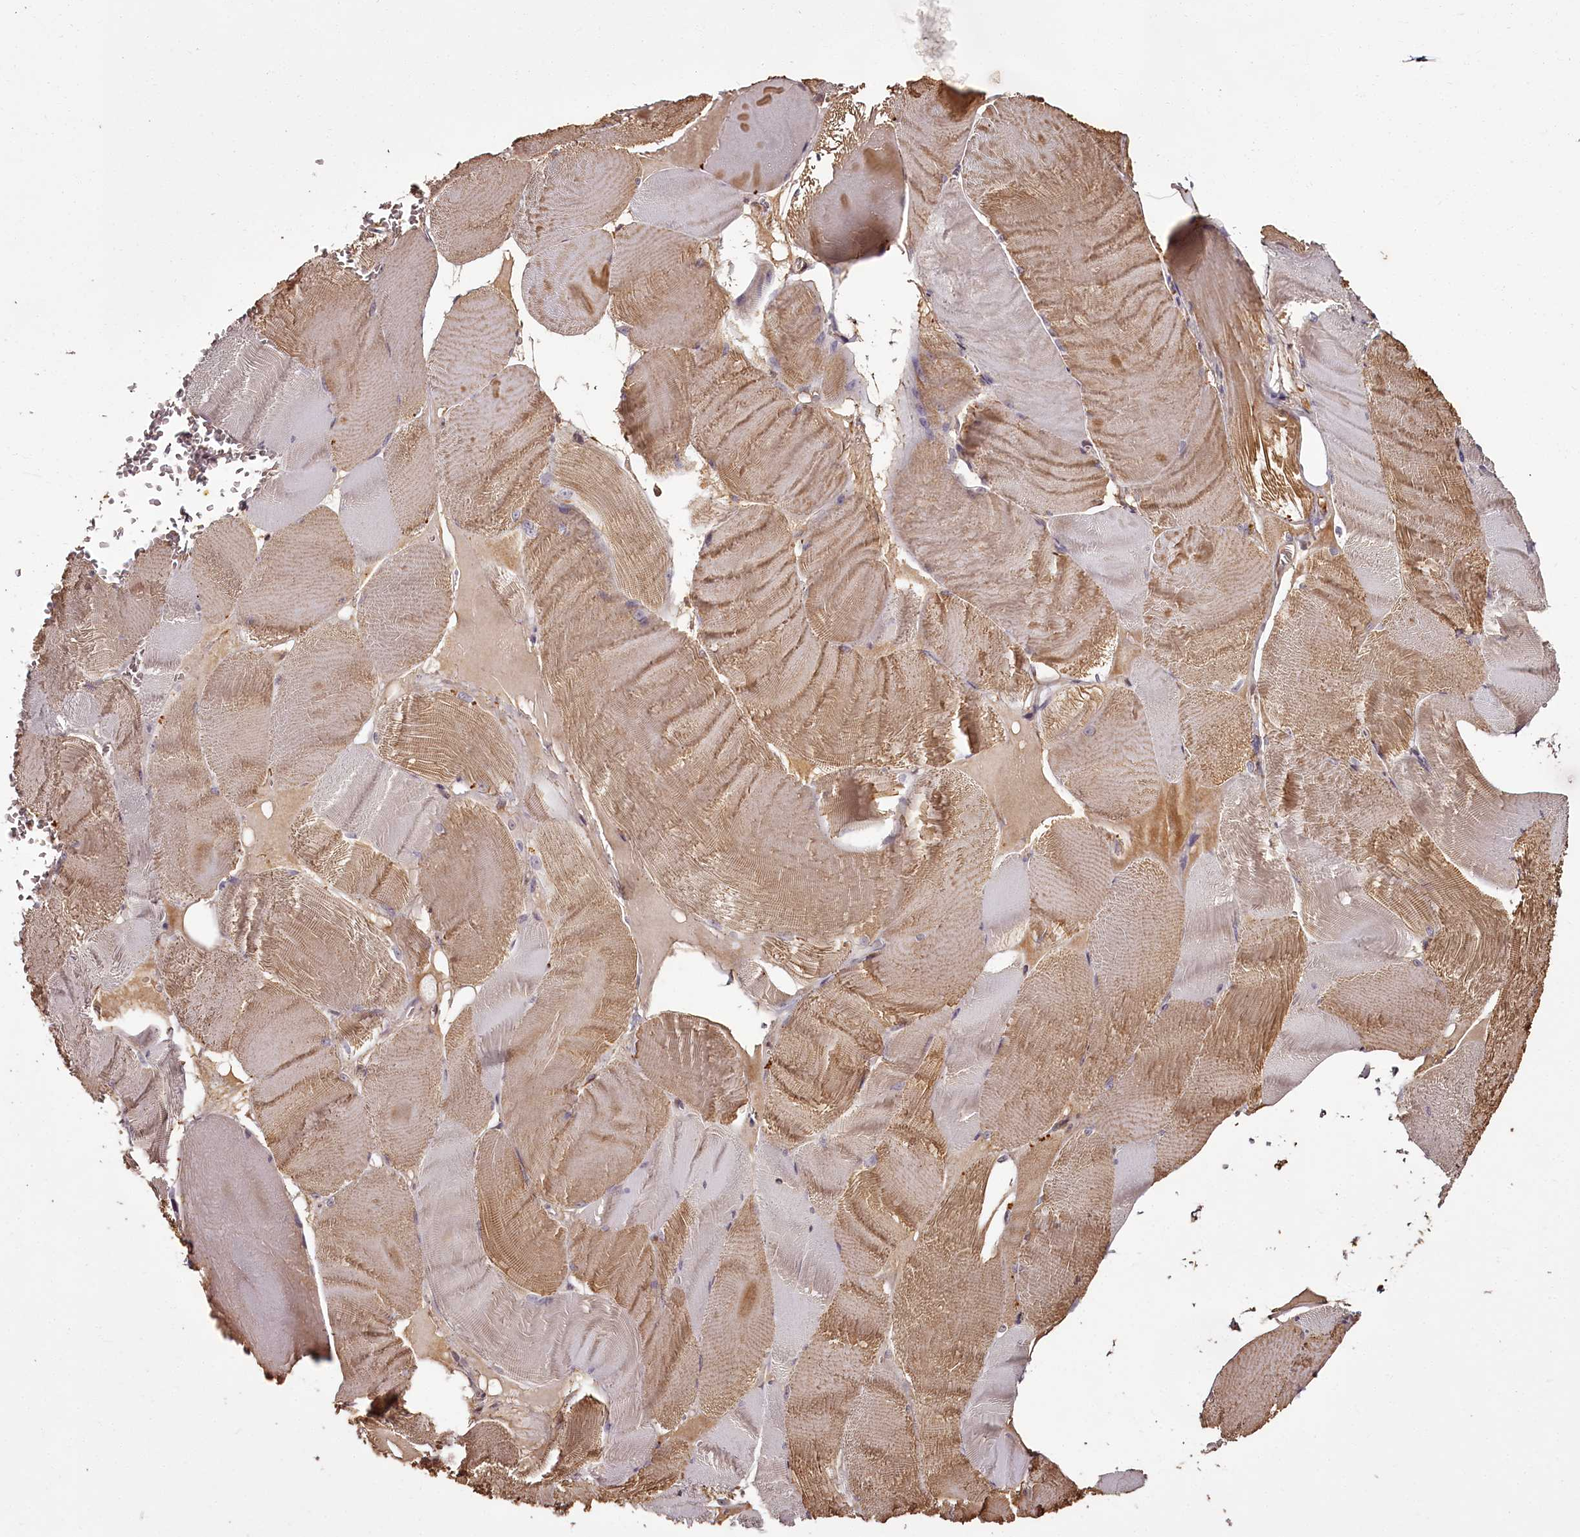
{"staining": {"intensity": "moderate", "quantity": ">75%", "location": "cytoplasmic/membranous"}, "tissue": "skeletal muscle", "cell_type": "Myocytes", "image_type": "normal", "snomed": [{"axis": "morphology", "description": "Normal tissue, NOS"}, {"axis": "morphology", "description": "Basal cell carcinoma"}, {"axis": "topography", "description": "Skeletal muscle"}], "caption": "Immunohistochemical staining of normal skeletal muscle shows >75% levels of moderate cytoplasmic/membranous protein positivity in about >75% of myocytes. Using DAB (3,3'-diaminobenzidine) (brown) and hematoxylin (blue) stains, captured at high magnification using brightfield microscopy.", "gene": "NPRL2", "patient": {"sex": "female", "age": 64}}